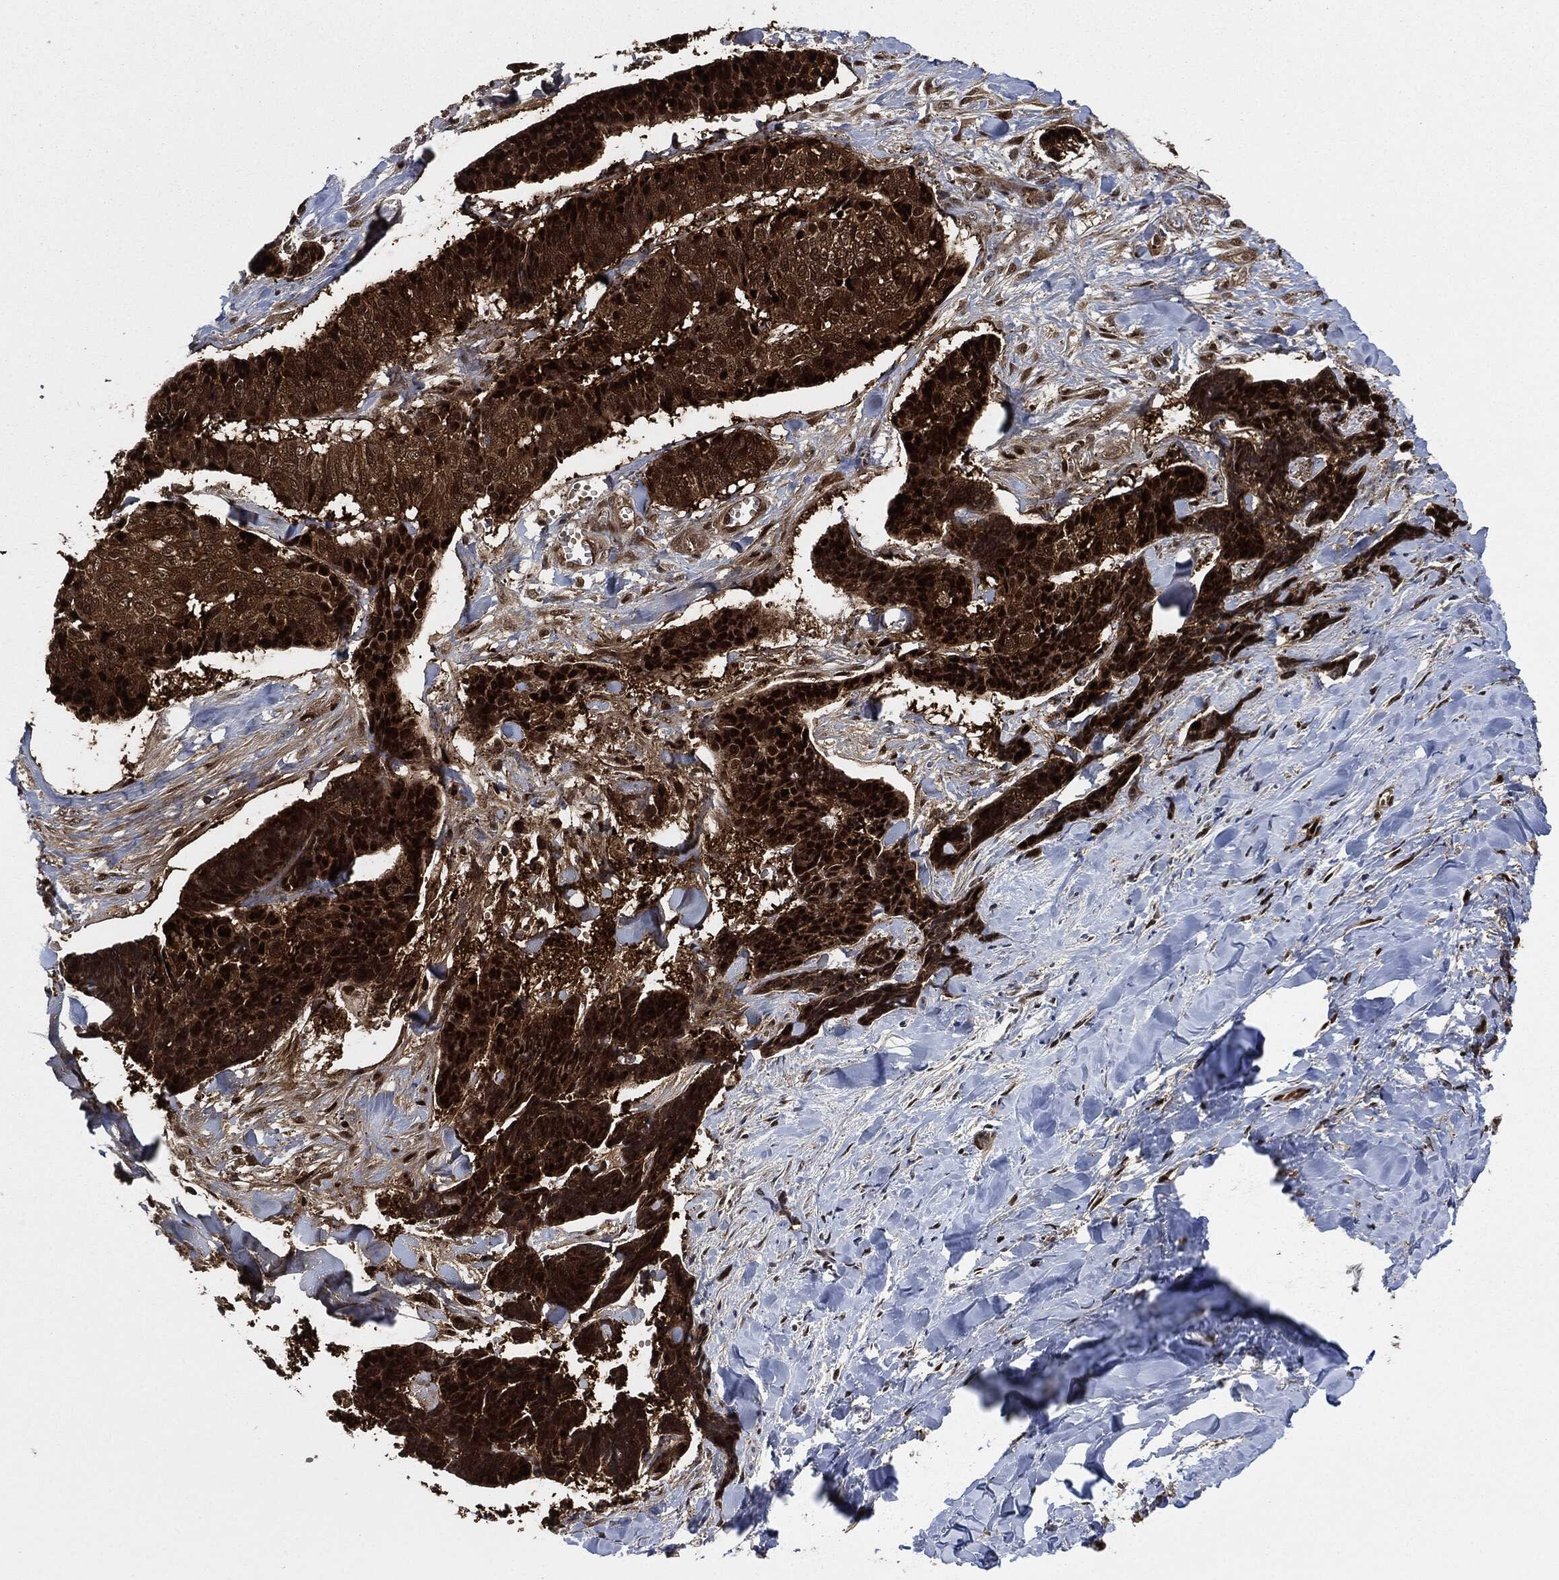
{"staining": {"intensity": "strong", "quantity": ">75%", "location": "cytoplasmic/membranous,nuclear"}, "tissue": "skin cancer", "cell_type": "Tumor cells", "image_type": "cancer", "snomed": [{"axis": "morphology", "description": "Basal cell carcinoma"}, {"axis": "topography", "description": "Skin"}], "caption": "Strong cytoplasmic/membranous and nuclear positivity for a protein is identified in about >75% of tumor cells of basal cell carcinoma (skin) using IHC.", "gene": "DCTN1", "patient": {"sex": "male", "age": 86}}